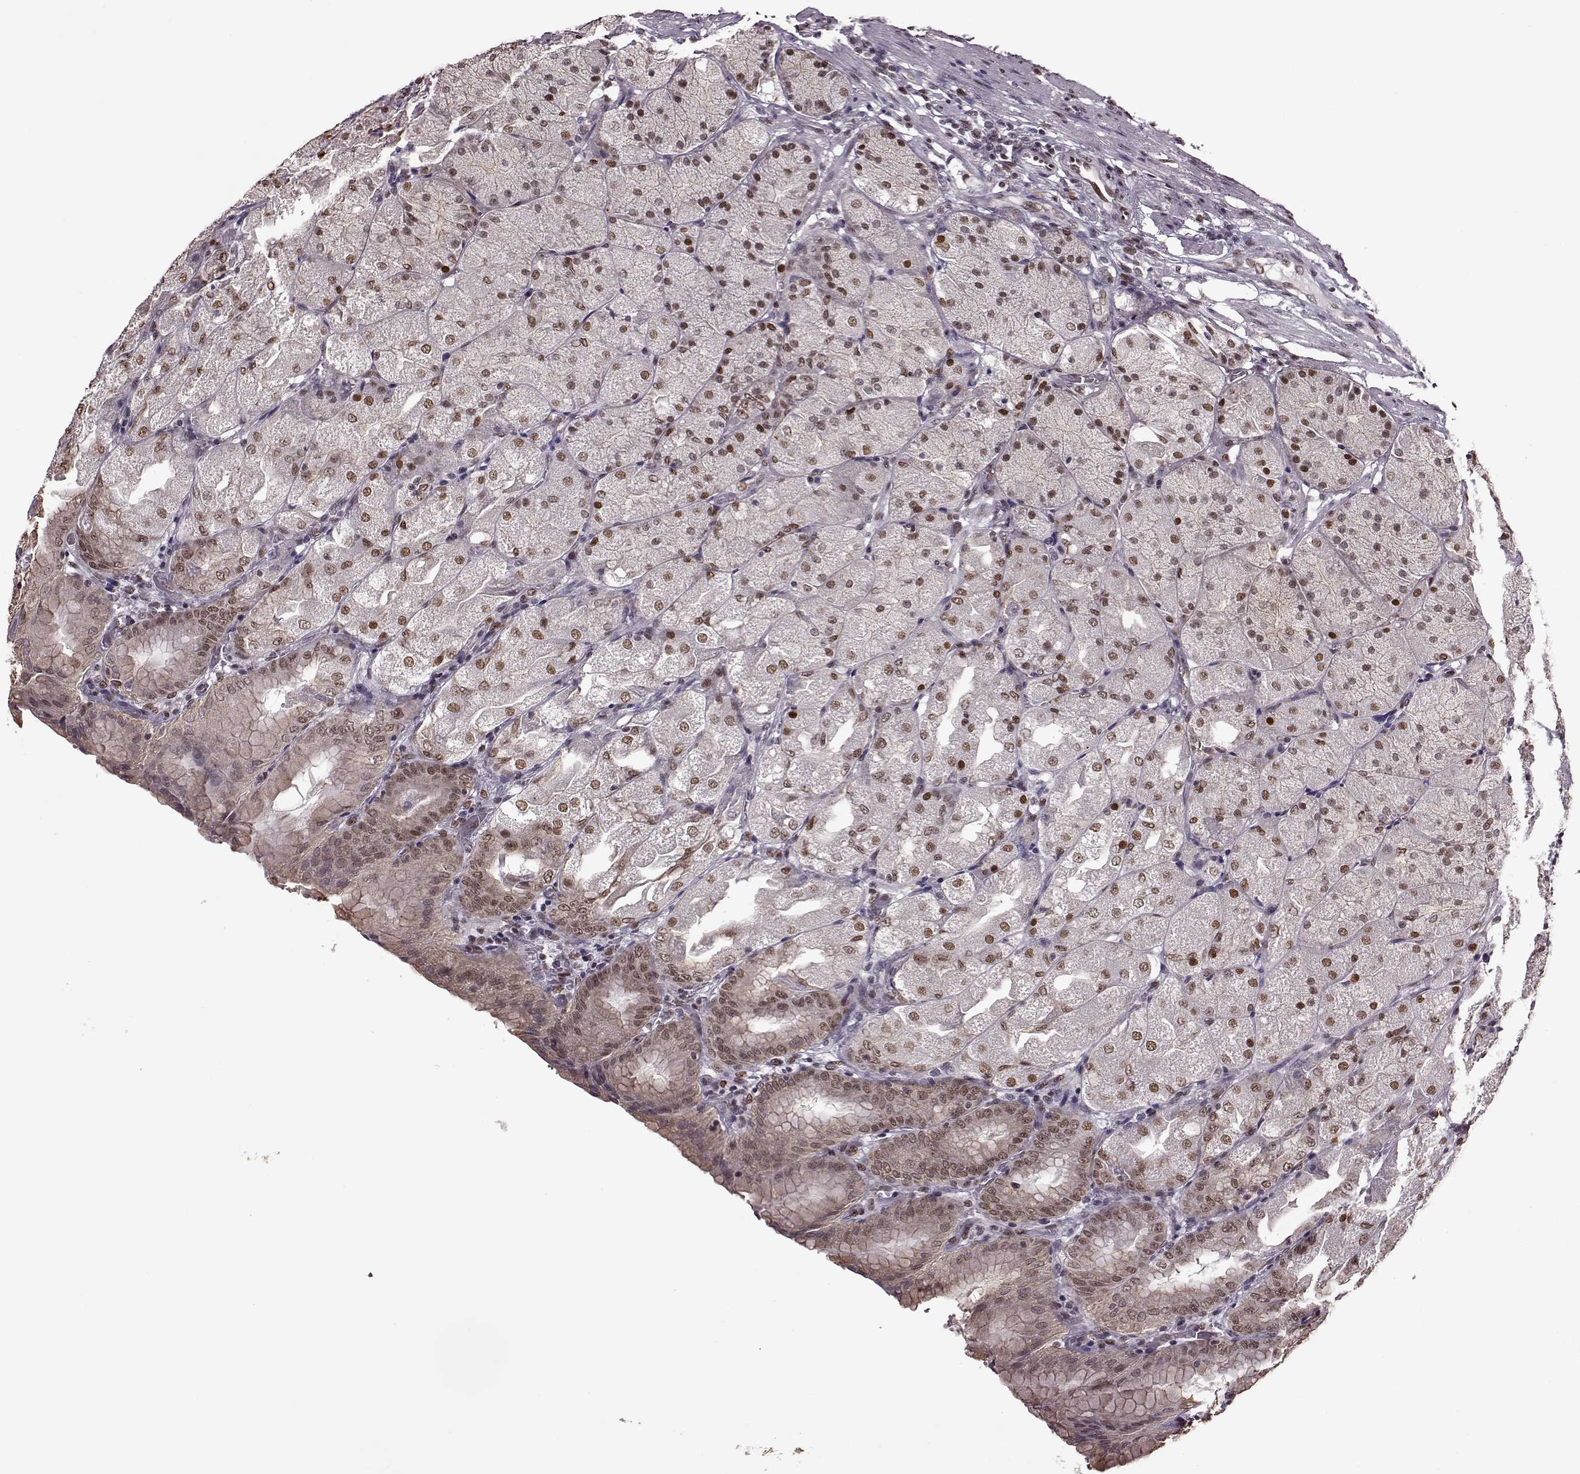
{"staining": {"intensity": "moderate", "quantity": "<25%", "location": "nuclear"}, "tissue": "stomach", "cell_type": "Glandular cells", "image_type": "normal", "snomed": [{"axis": "morphology", "description": "Normal tissue, NOS"}, {"axis": "topography", "description": "Stomach, upper"}, {"axis": "topography", "description": "Stomach"}, {"axis": "topography", "description": "Stomach, lower"}], "caption": "Immunohistochemistry (IHC) (DAB (3,3'-diaminobenzidine)) staining of normal stomach shows moderate nuclear protein positivity in approximately <25% of glandular cells.", "gene": "FTO", "patient": {"sex": "male", "age": 62}}